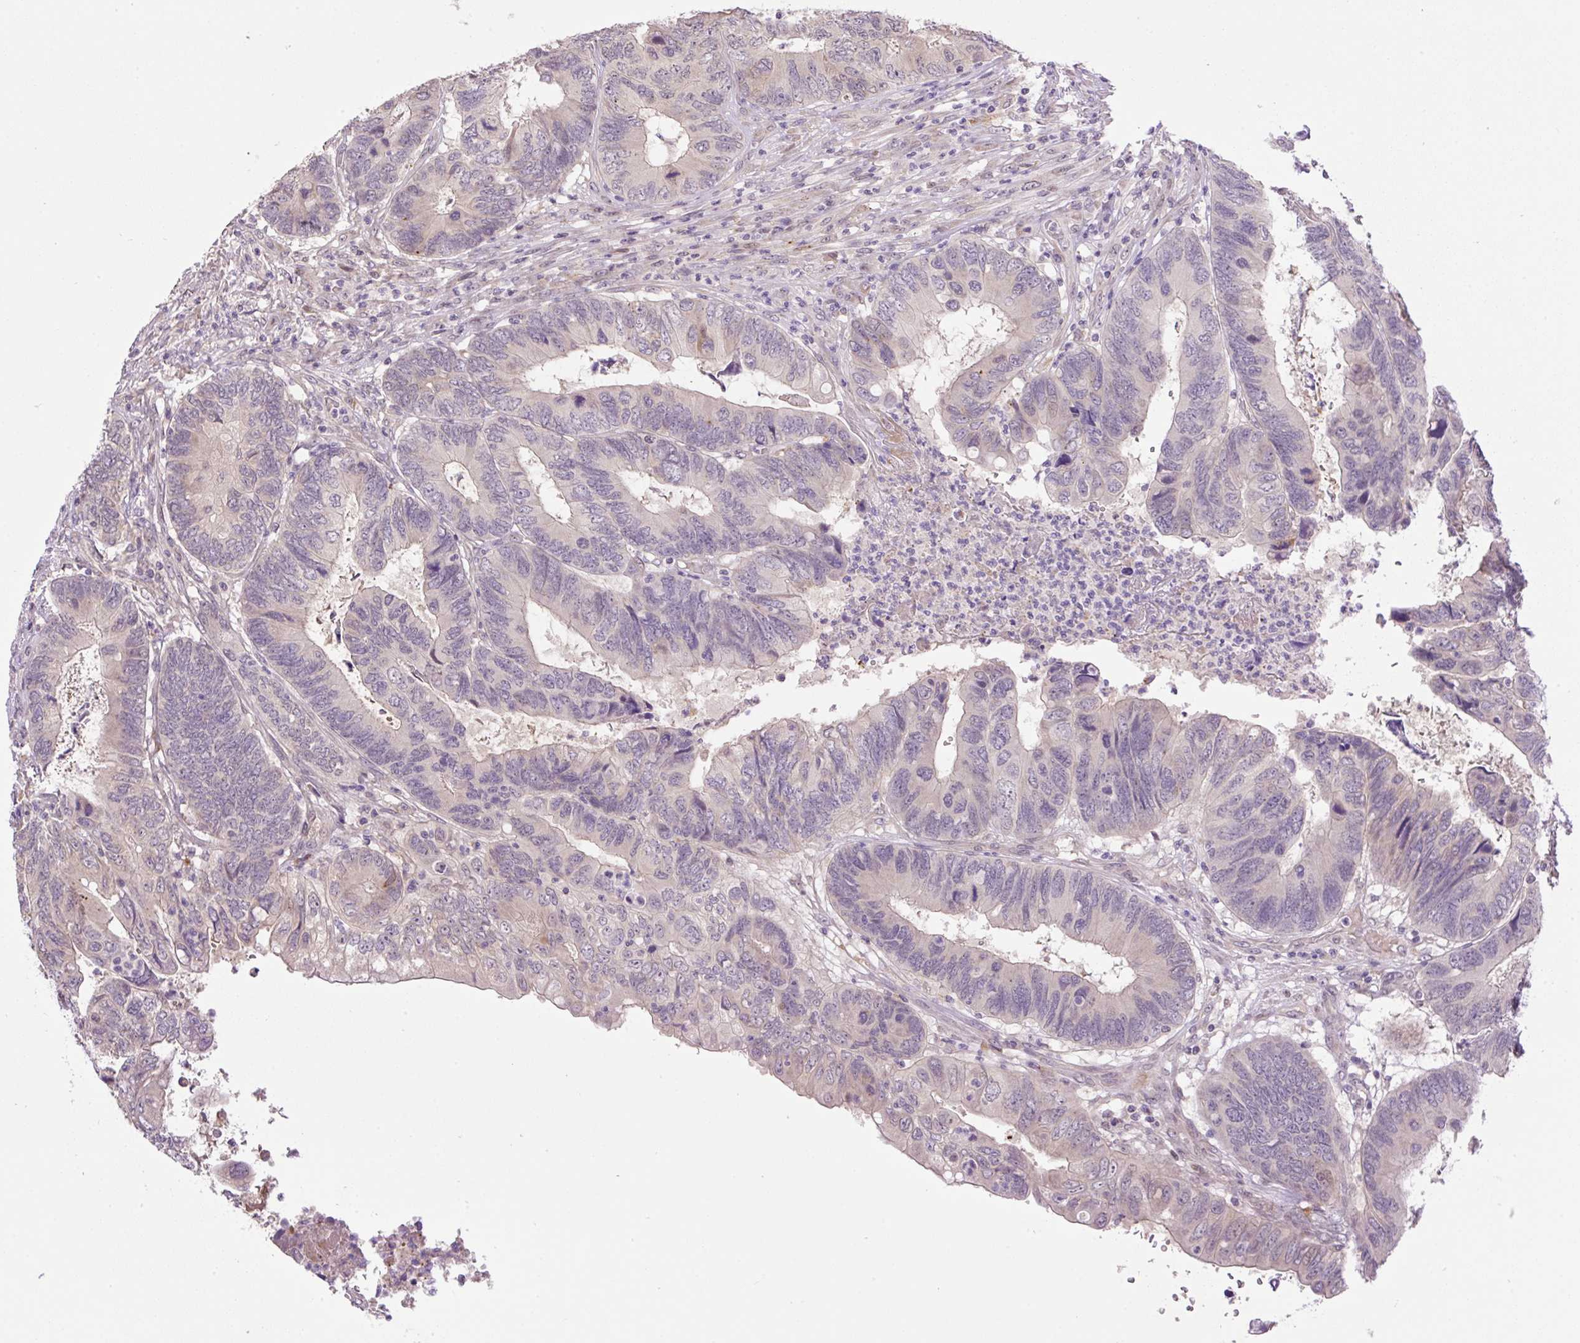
{"staining": {"intensity": "negative", "quantity": "none", "location": "none"}, "tissue": "colorectal cancer", "cell_type": "Tumor cells", "image_type": "cancer", "snomed": [{"axis": "morphology", "description": "Adenocarcinoma, NOS"}, {"axis": "topography", "description": "Colon"}], "caption": "Colorectal cancer was stained to show a protein in brown. There is no significant expression in tumor cells.", "gene": "HABP4", "patient": {"sex": "female", "age": 67}}